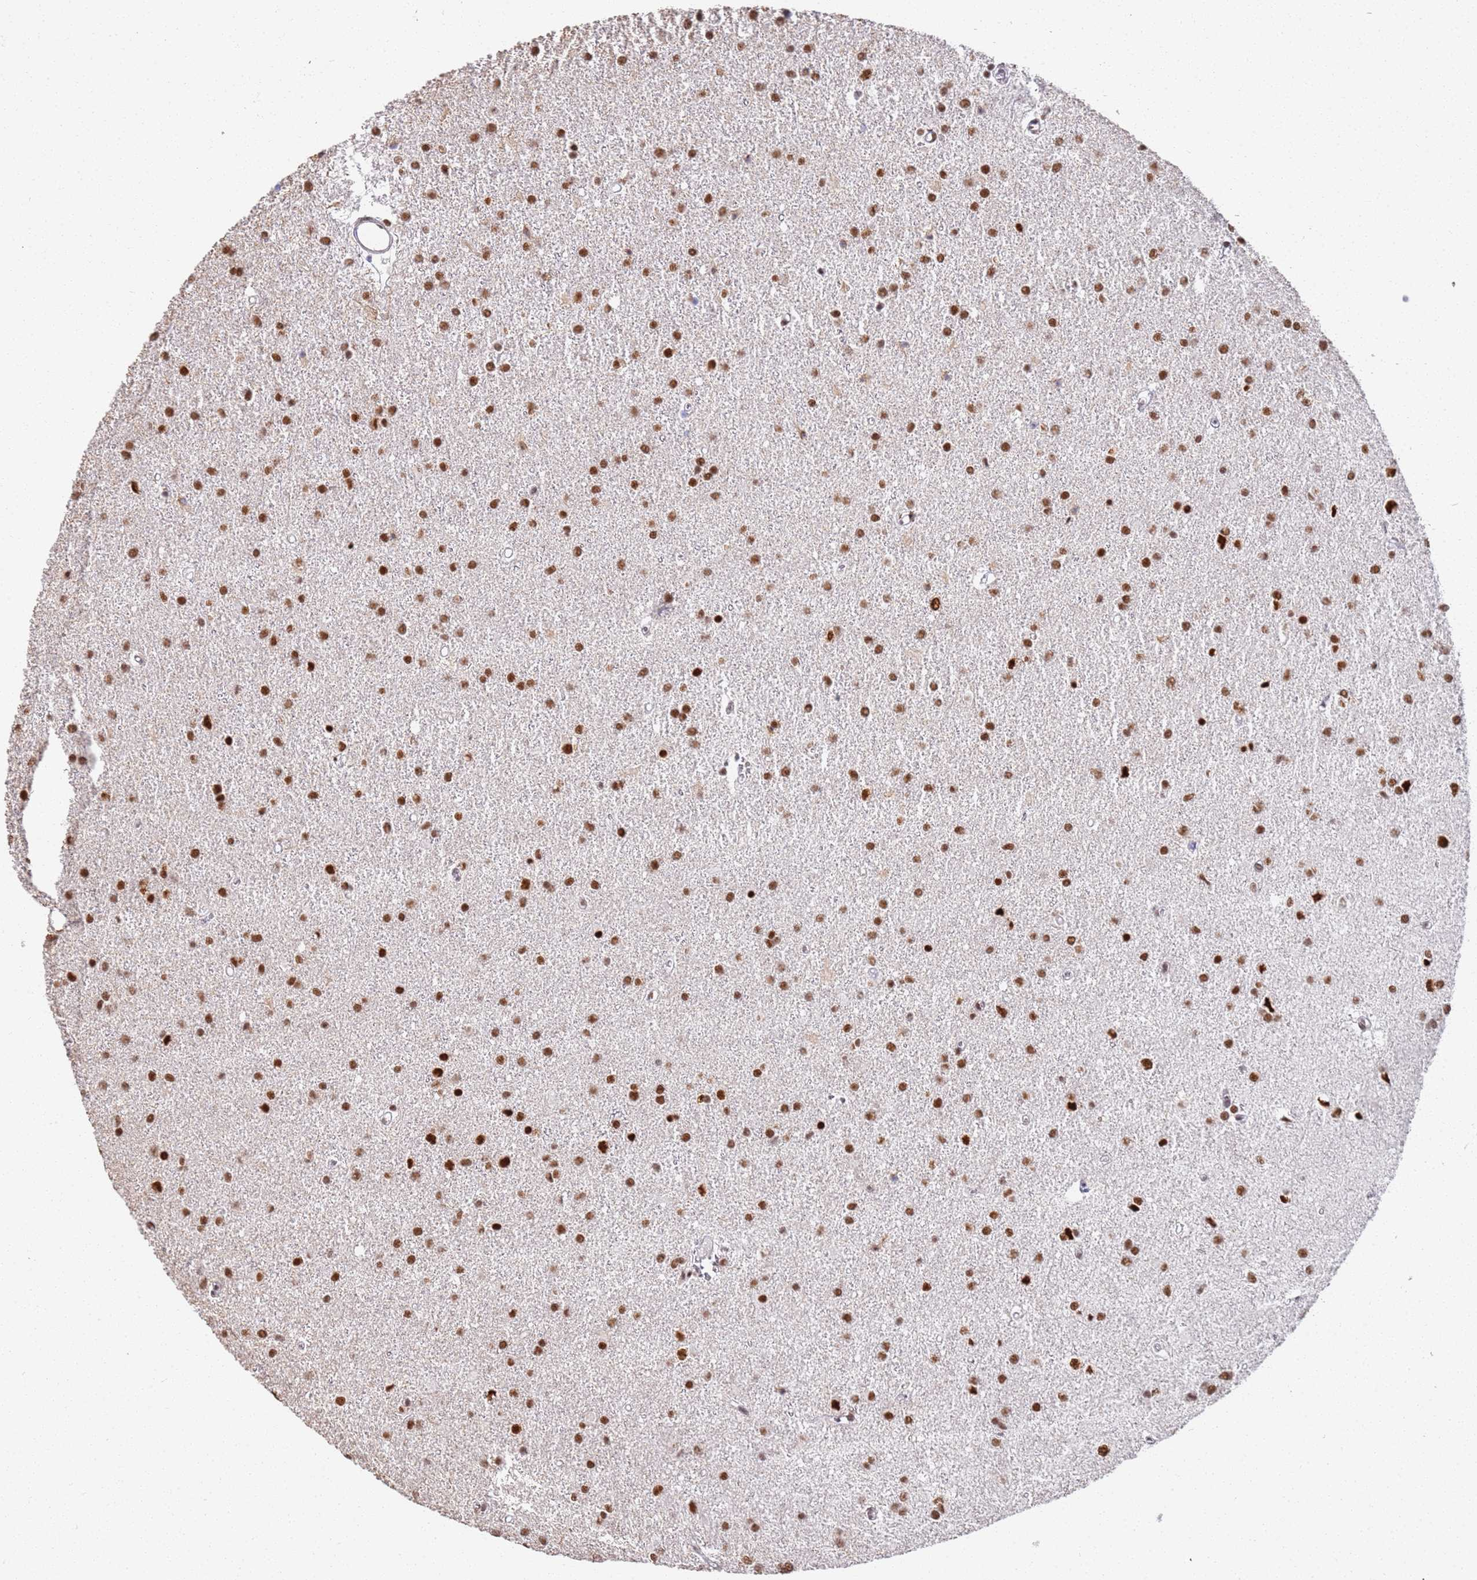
{"staining": {"intensity": "strong", "quantity": ">75%", "location": "nuclear"}, "tissue": "glioma", "cell_type": "Tumor cells", "image_type": "cancer", "snomed": [{"axis": "morphology", "description": "Glioma, malignant, High grade"}, {"axis": "topography", "description": "Brain"}], "caption": "Immunohistochemistry (IHC) staining of malignant high-grade glioma, which exhibits high levels of strong nuclear positivity in approximately >75% of tumor cells indicating strong nuclear protein expression. The staining was performed using DAB (brown) for protein detection and nuclei were counterstained in hematoxylin (blue).", "gene": "AKAP8L", "patient": {"sex": "female", "age": 50}}